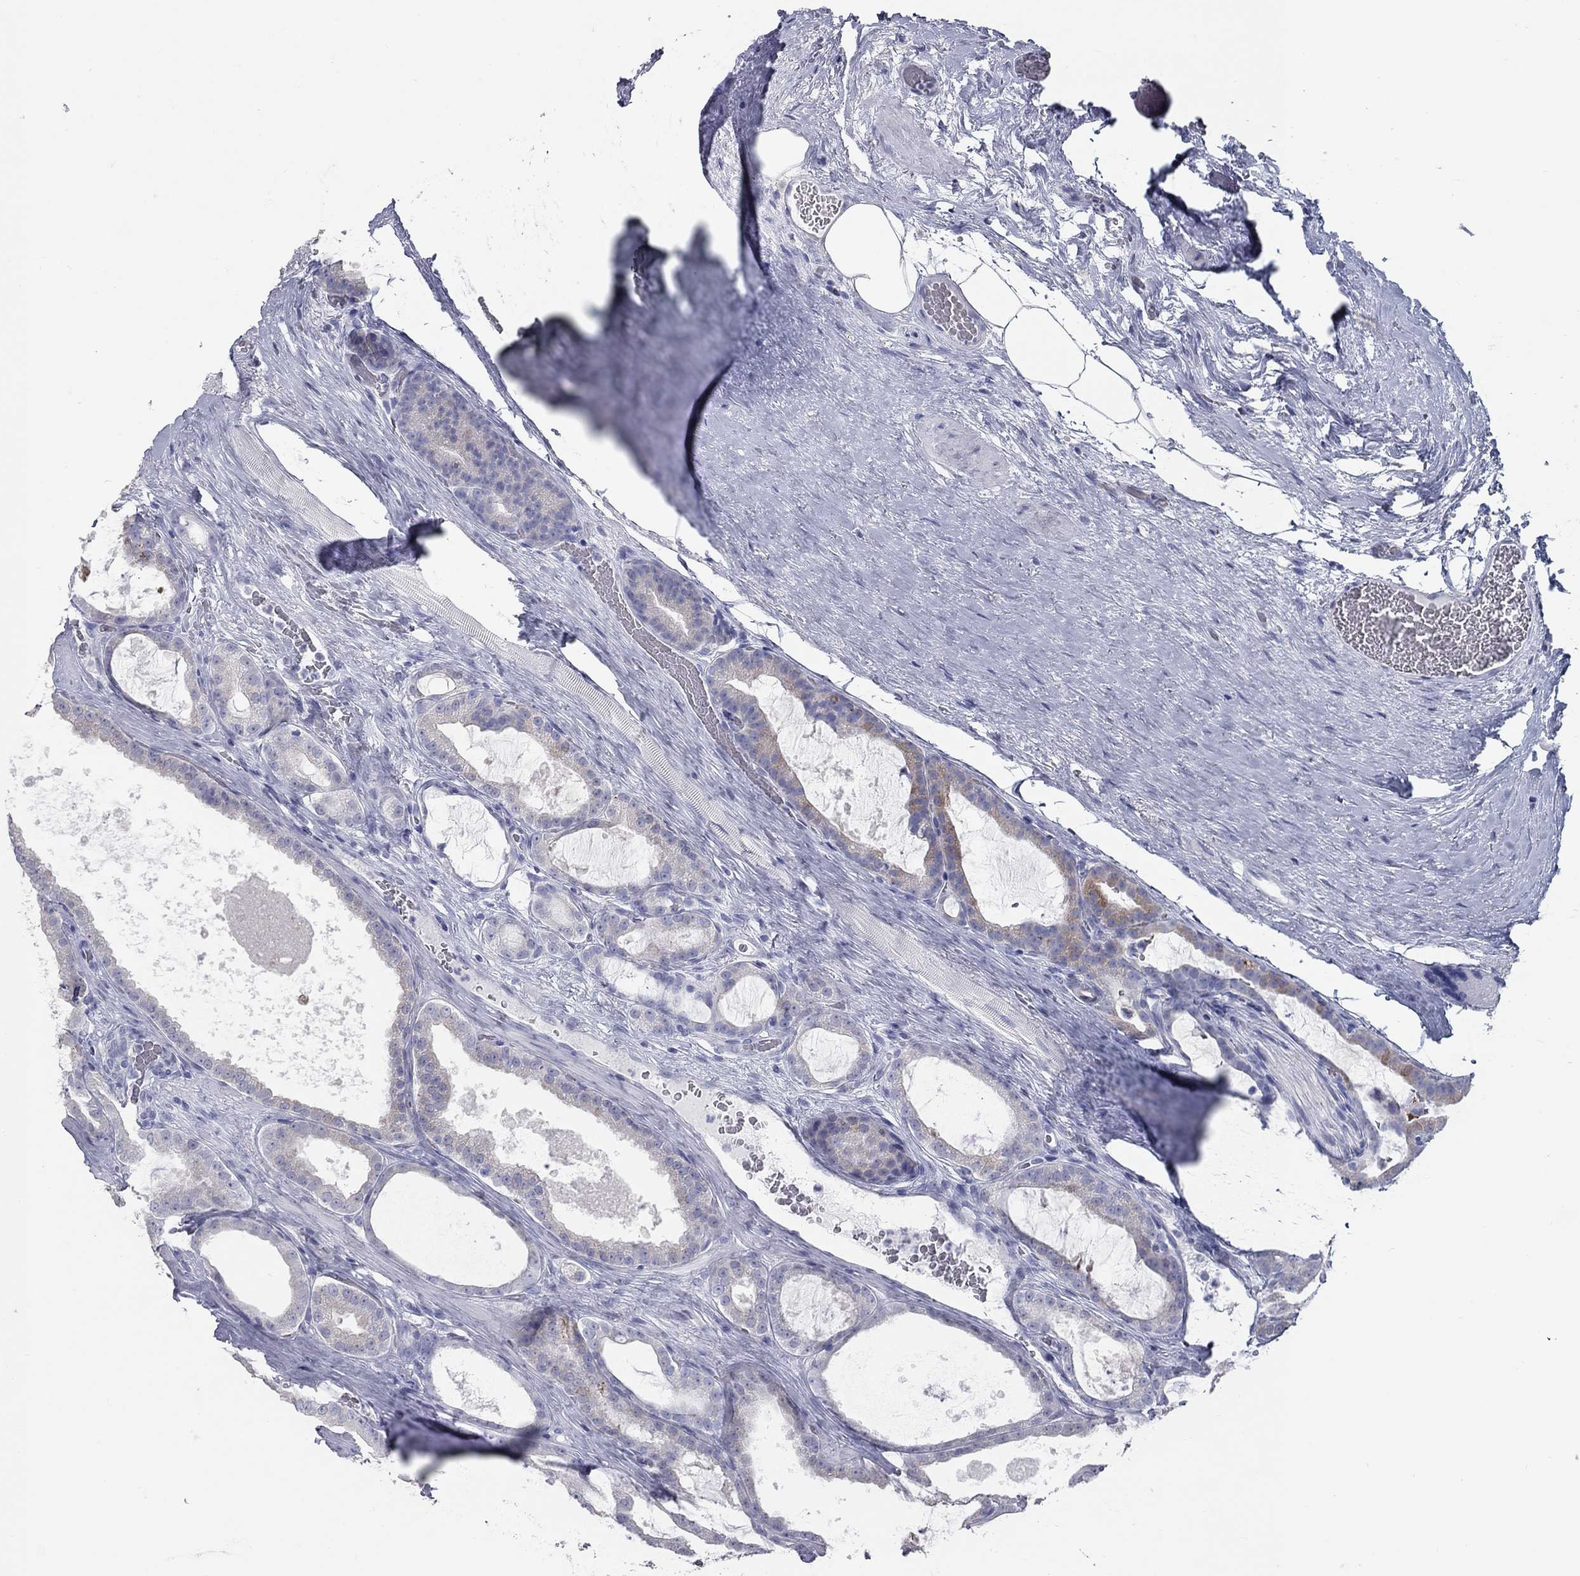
{"staining": {"intensity": "moderate", "quantity": "<25%", "location": "cytoplasmic/membranous"}, "tissue": "prostate cancer", "cell_type": "Tumor cells", "image_type": "cancer", "snomed": [{"axis": "morphology", "description": "Adenocarcinoma, NOS"}, {"axis": "topography", "description": "Prostate"}], "caption": "Immunohistochemistry image of prostate cancer stained for a protein (brown), which exhibits low levels of moderate cytoplasmic/membranous staining in approximately <25% of tumor cells.", "gene": "TAC1", "patient": {"sex": "male", "age": 67}}